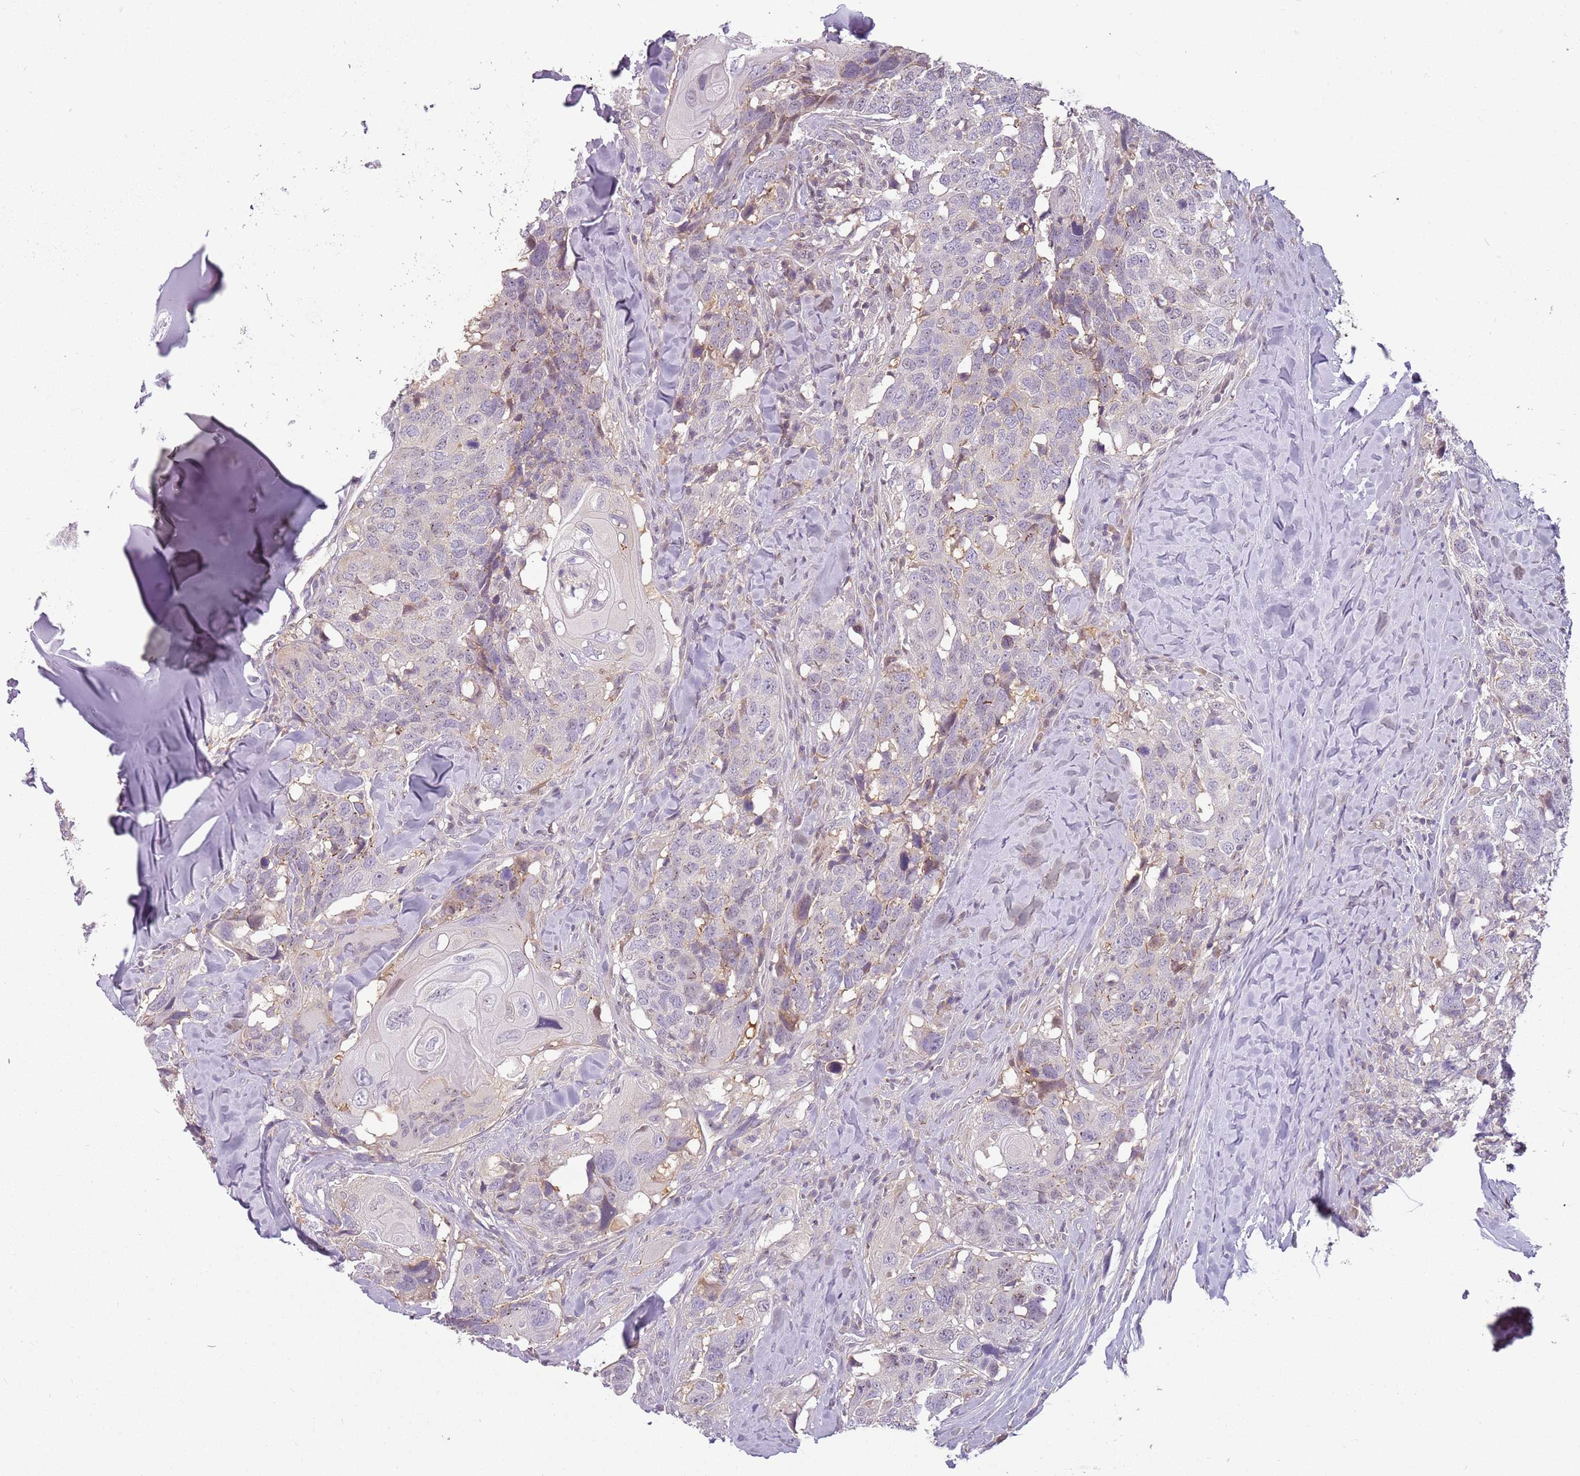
{"staining": {"intensity": "negative", "quantity": "none", "location": "none"}, "tissue": "head and neck cancer", "cell_type": "Tumor cells", "image_type": "cancer", "snomed": [{"axis": "morphology", "description": "Normal tissue, NOS"}, {"axis": "morphology", "description": "Squamous cell carcinoma, NOS"}, {"axis": "topography", "description": "Skeletal muscle"}, {"axis": "topography", "description": "Vascular tissue"}, {"axis": "topography", "description": "Peripheral nerve tissue"}, {"axis": "topography", "description": "Head-Neck"}], "caption": "Tumor cells show no significant protein staining in head and neck squamous cell carcinoma. (Stains: DAB immunohistochemistry with hematoxylin counter stain, Microscopy: brightfield microscopy at high magnification).", "gene": "DEFB116", "patient": {"sex": "male", "age": 66}}